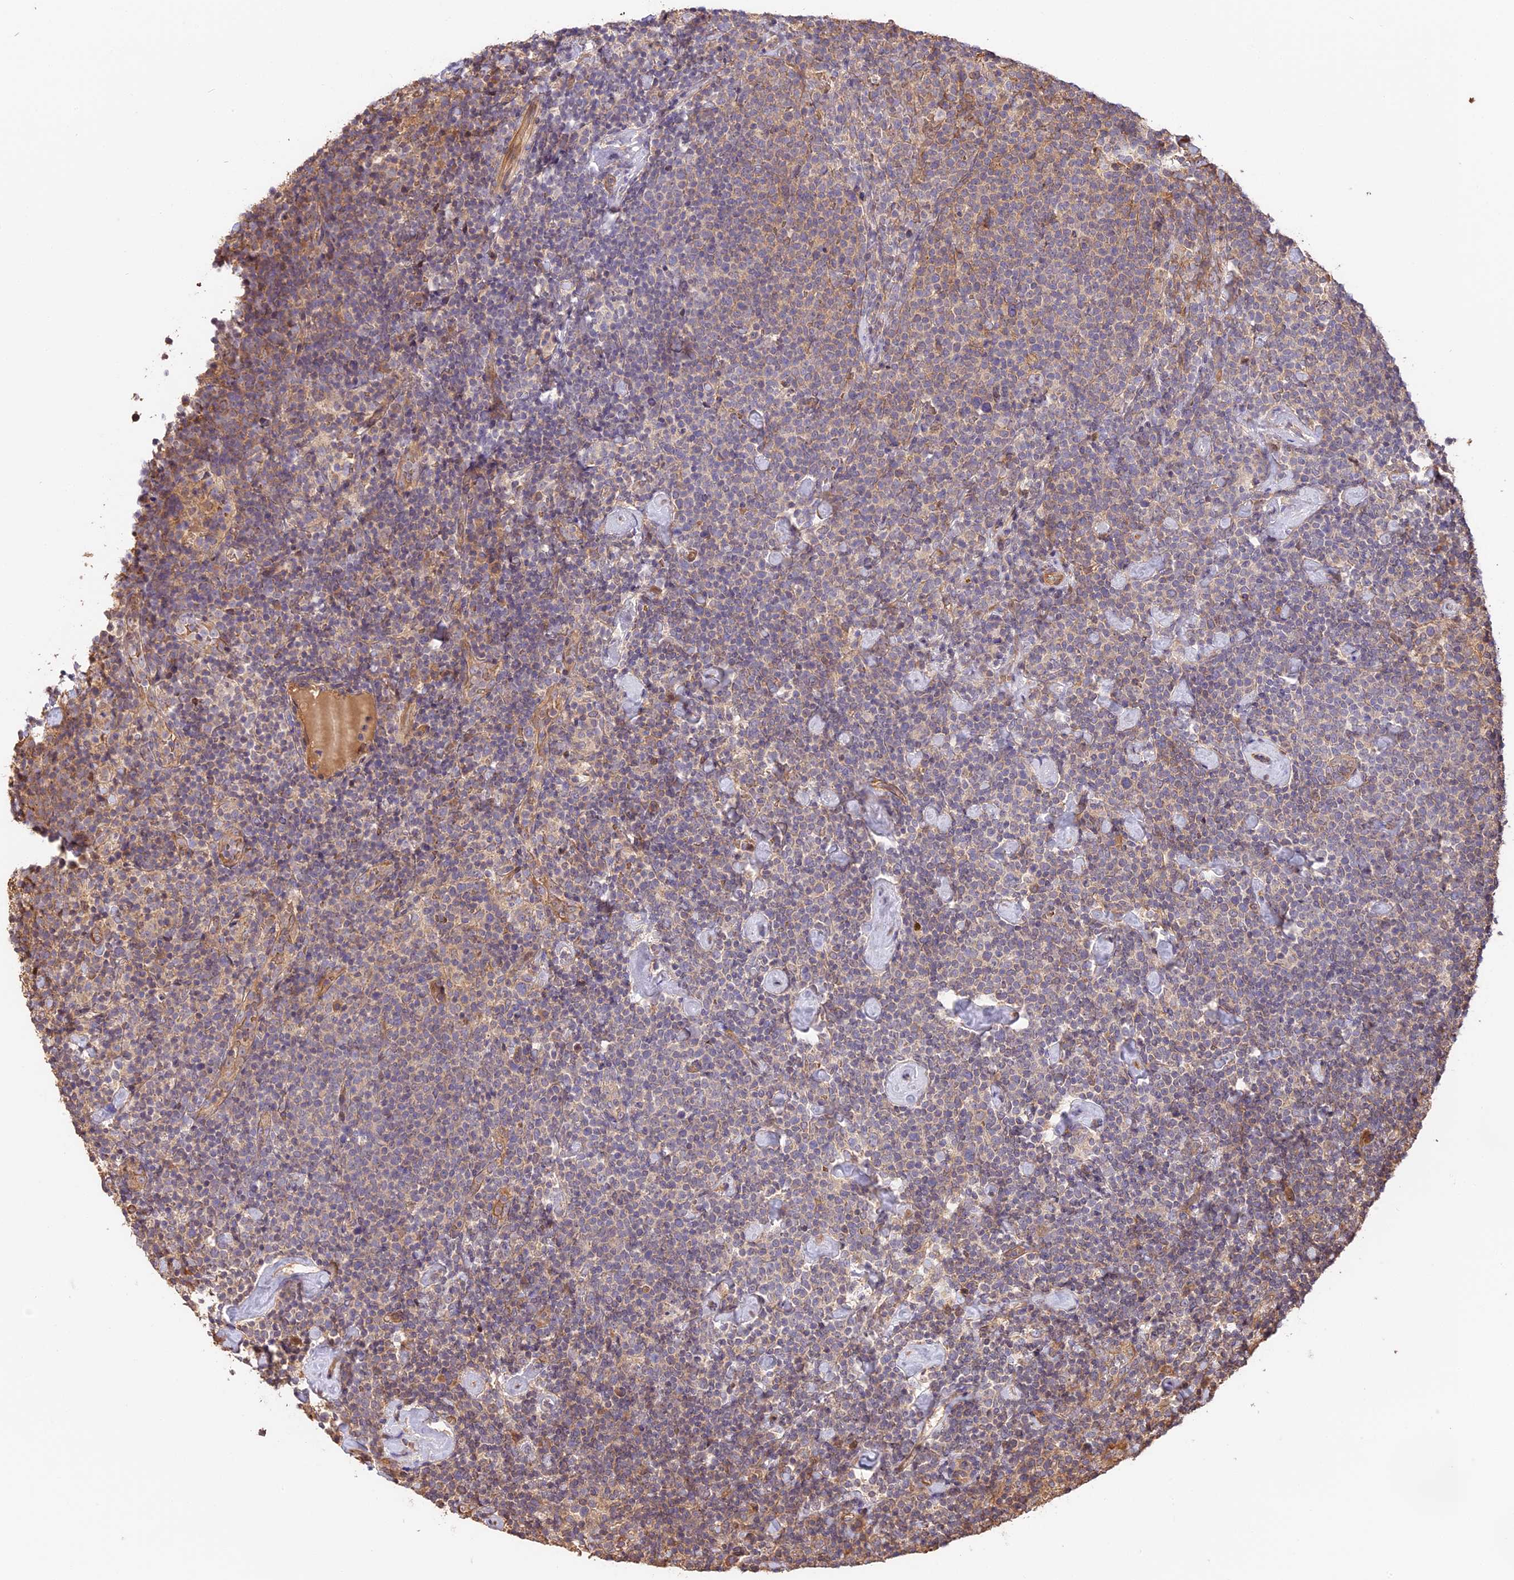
{"staining": {"intensity": "negative", "quantity": "none", "location": "none"}, "tissue": "lymphoma", "cell_type": "Tumor cells", "image_type": "cancer", "snomed": [{"axis": "morphology", "description": "Malignant lymphoma, non-Hodgkin's type, High grade"}, {"axis": "topography", "description": "Lymph node"}], "caption": "Tumor cells are negative for brown protein staining in malignant lymphoma, non-Hodgkin's type (high-grade).", "gene": "PPP1R37", "patient": {"sex": "male", "age": 61}}